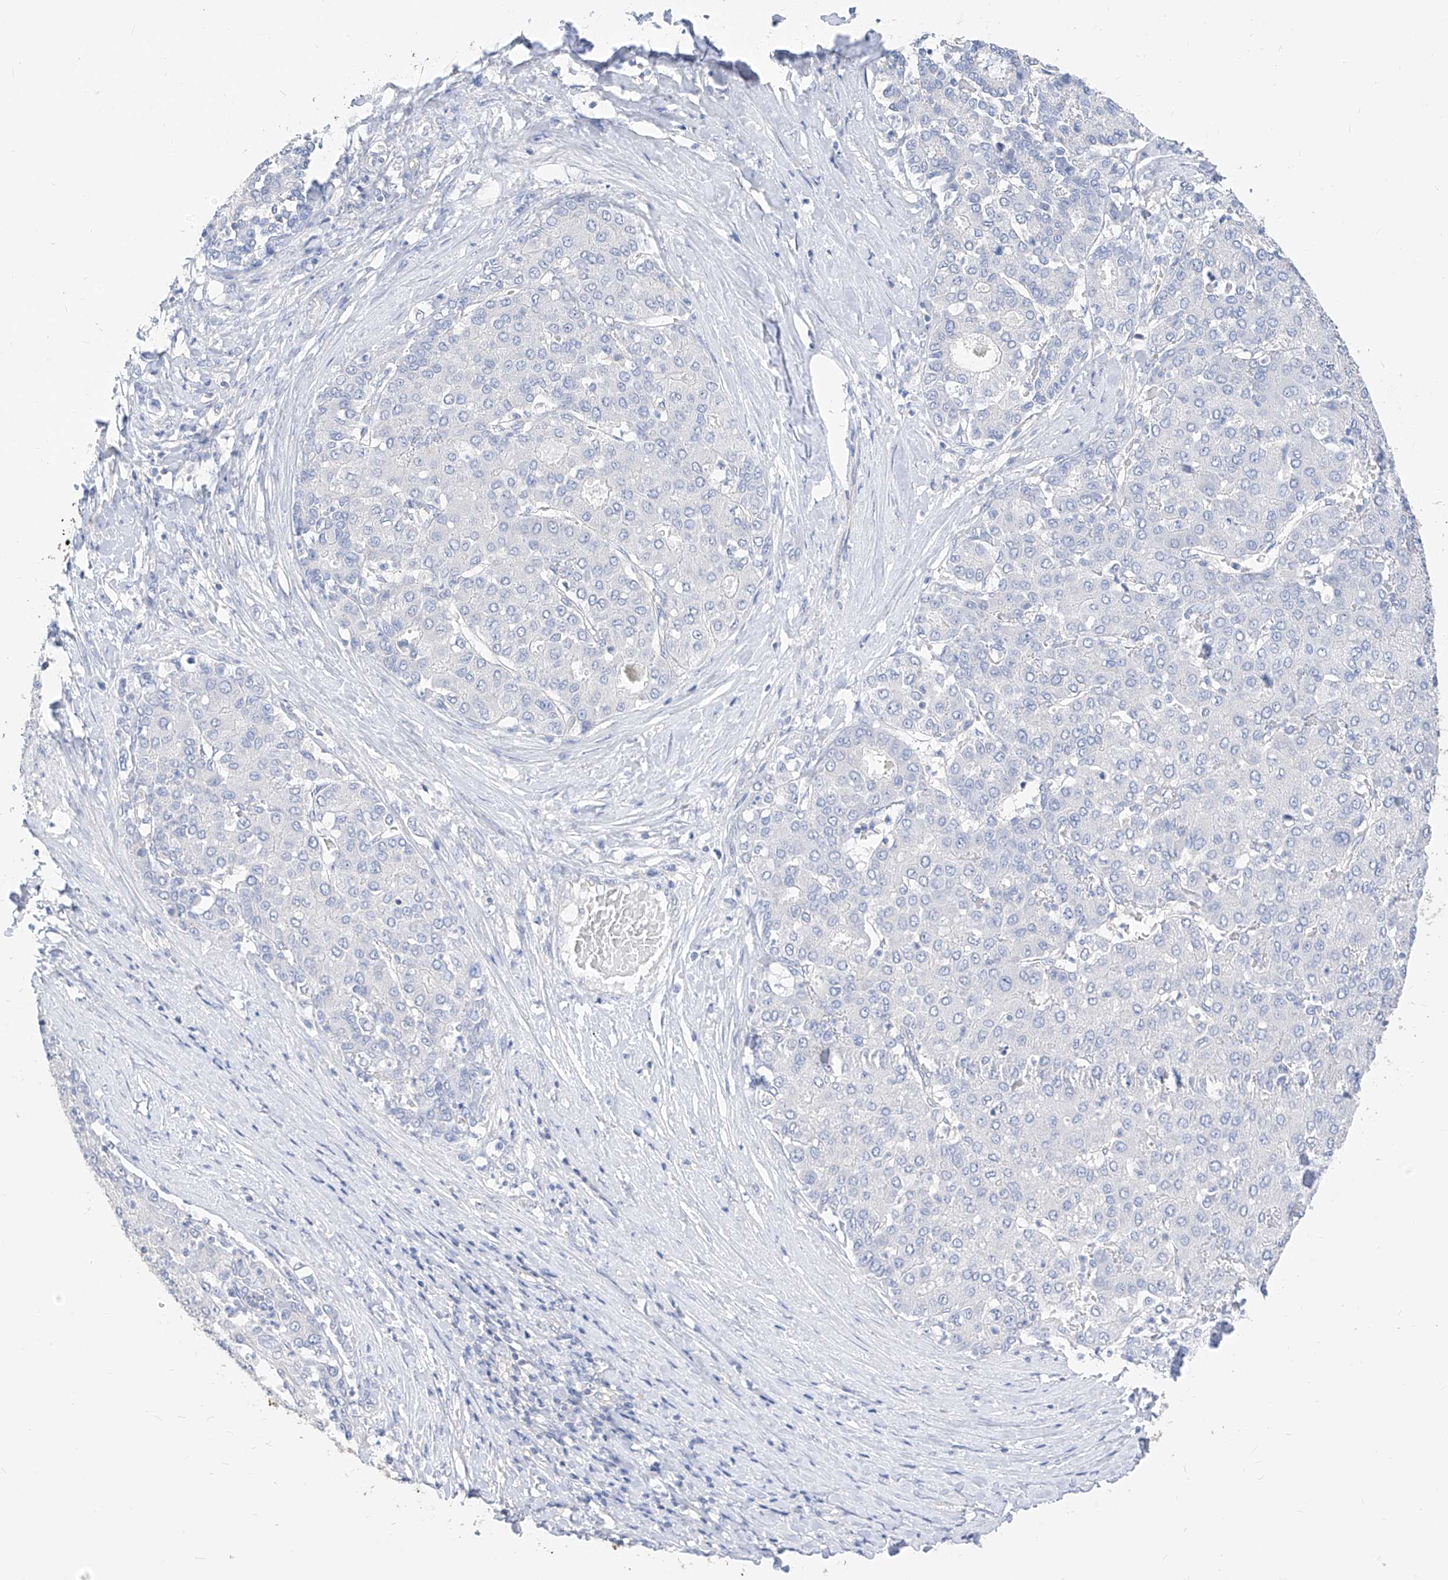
{"staining": {"intensity": "negative", "quantity": "none", "location": "none"}, "tissue": "liver cancer", "cell_type": "Tumor cells", "image_type": "cancer", "snomed": [{"axis": "morphology", "description": "Carcinoma, Hepatocellular, NOS"}, {"axis": "topography", "description": "Liver"}], "caption": "This is an immunohistochemistry (IHC) image of liver cancer. There is no positivity in tumor cells.", "gene": "ZZEF1", "patient": {"sex": "male", "age": 65}}